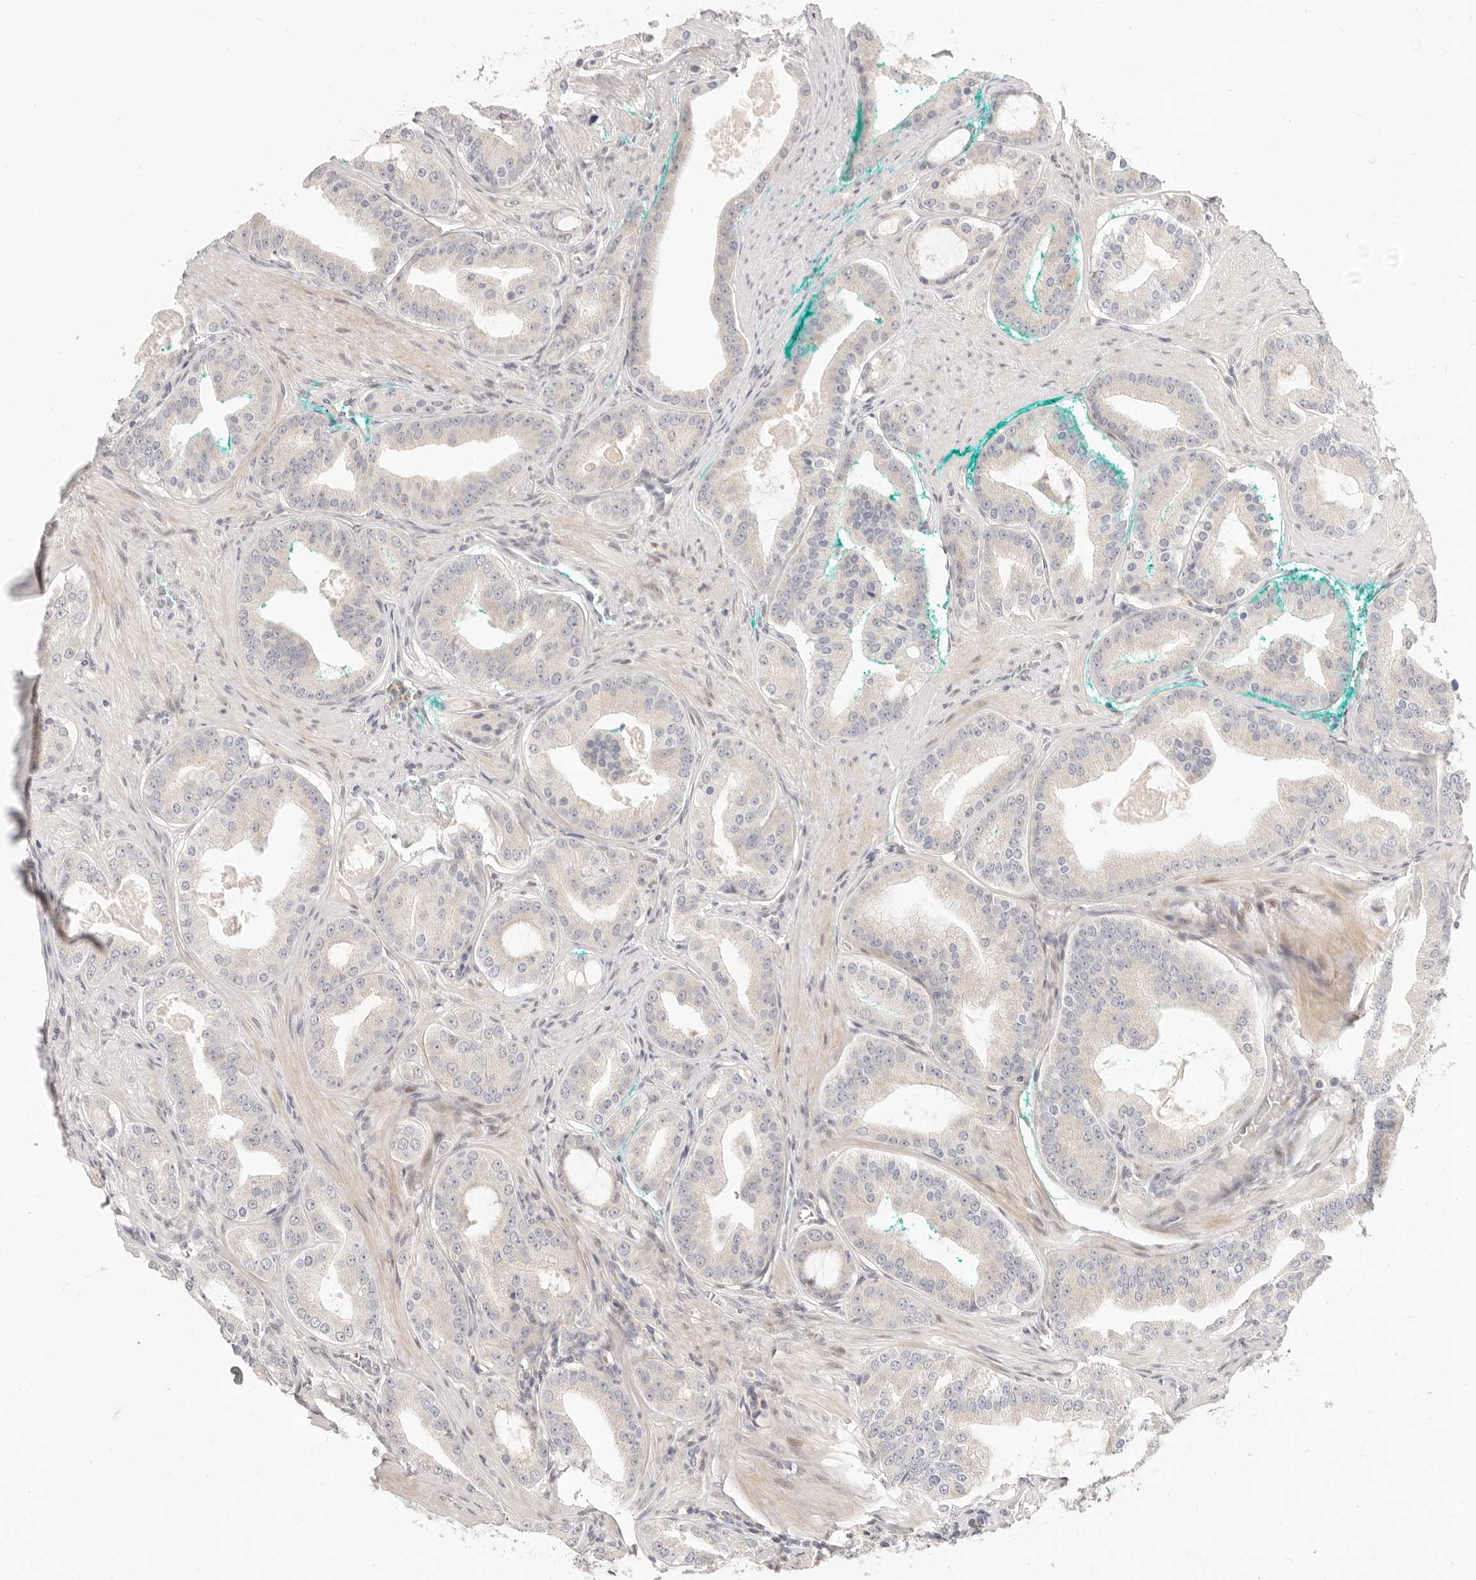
{"staining": {"intensity": "negative", "quantity": "none", "location": "none"}, "tissue": "prostate cancer", "cell_type": "Tumor cells", "image_type": "cancer", "snomed": [{"axis": "morphology", "description": "Adenocarcinoma, High grade"}, {"axis": "topography", "description": "Prostate"}], "caption": "A high-resolution micrograph shows IHC staining of adenocarcinoma (high-grade) (prostate), which demonstrates no significant expression in tumor cells. Nuclei are stained in blue.", "gene": "LTB4R2", "patient": {"sex": "male", "age": 60}}